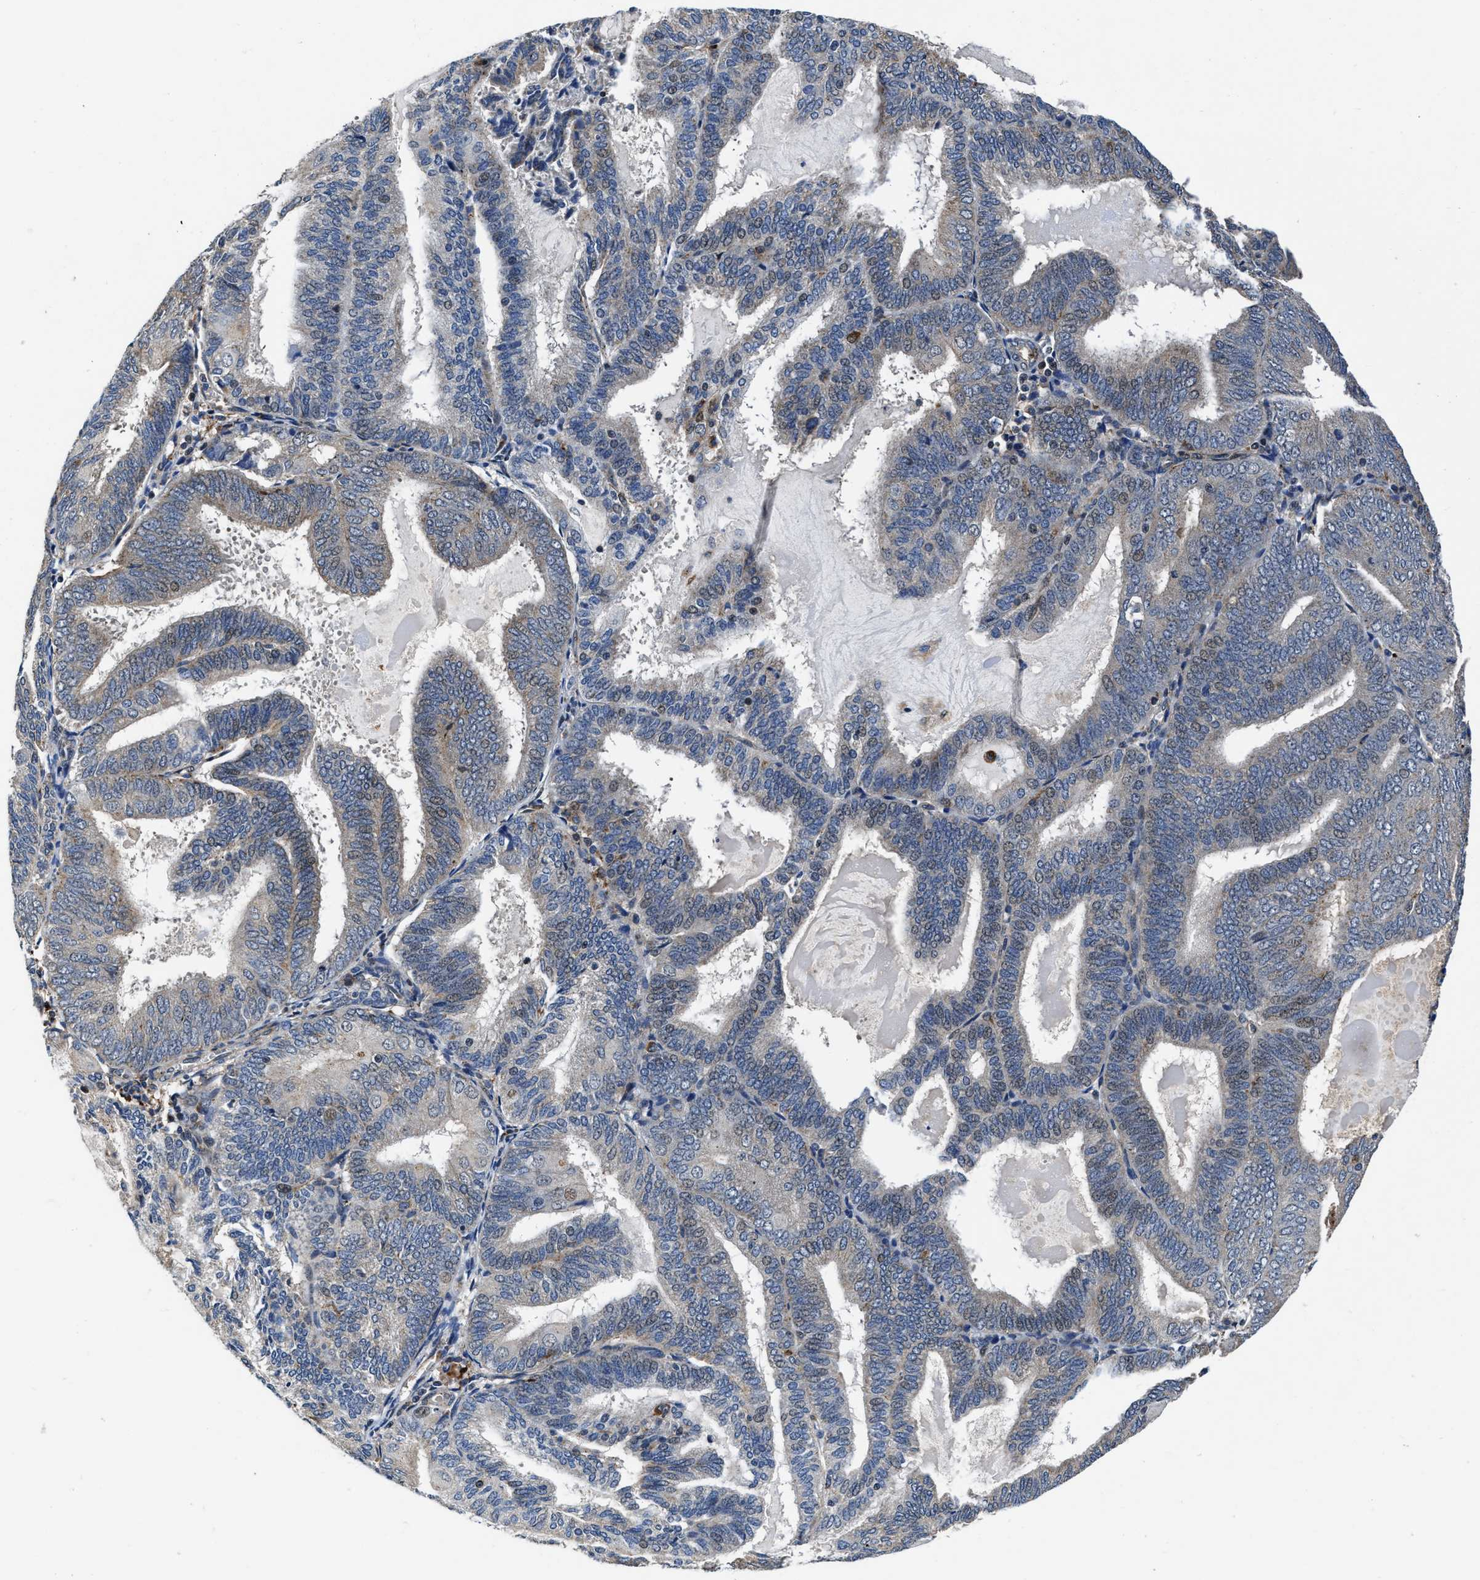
{"staining": {"intensity": "negative", "quantity": "none", "location": "none"}, "tissue": "endometrial cancer", "cell_type": "Tumor cells", "image_type": "cancer", "snomed": [{"axis": "morphology", "description": "Adenocarcinoma, NOS"}, {"axis": "topography", "description": "Endometrium"}], "caption": "The image shows no significant staining in tumor cells of endometrial cancer. The staining was performed using DAB (3,3'-diaminobenzidine) to visualize the protein expression in brown, while the nuclei were stained in blue with hematoxylin (Magnification: 20x).", "gene": "C2orf66", "patient": {"sex": "female", "age": 81}}